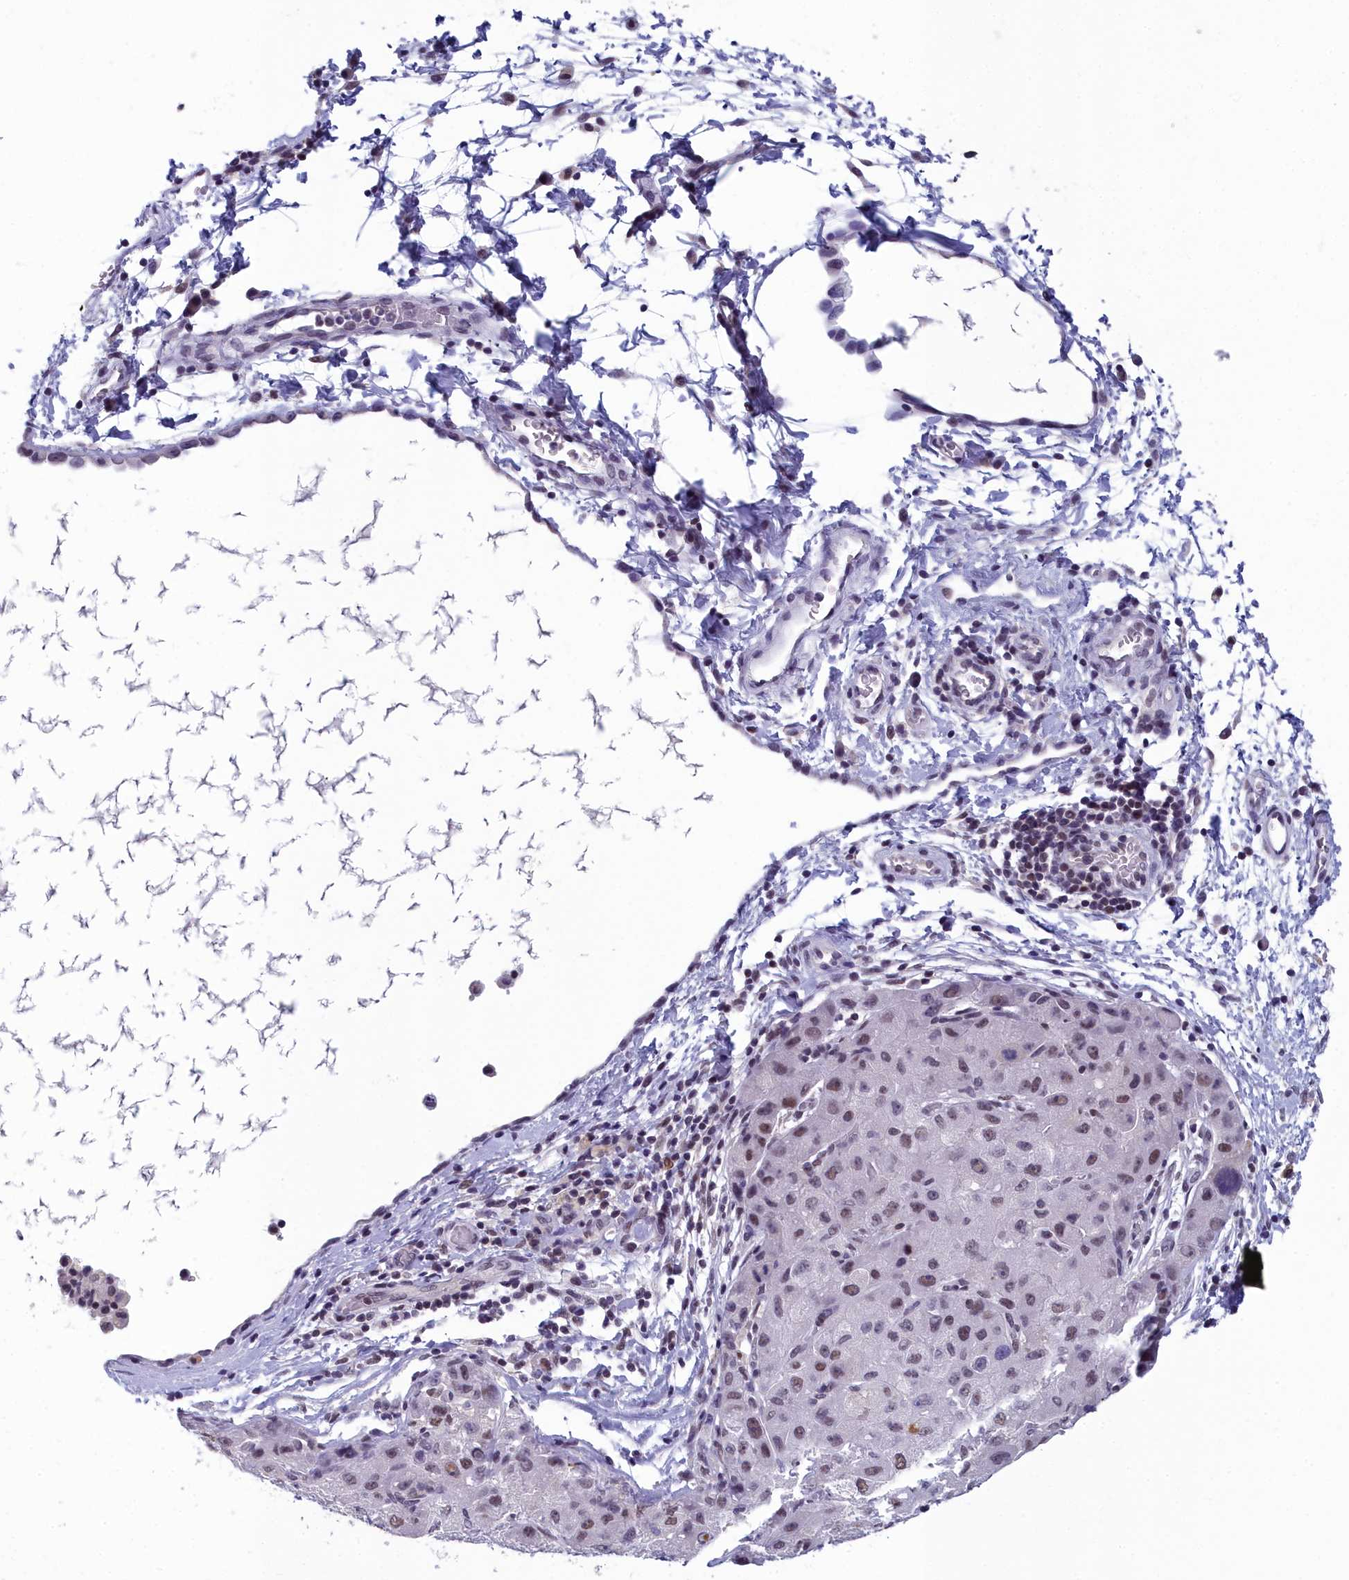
{"staining": {"intensity": "moderate", "quantity": "25%-75%", "location": "nuclear"}, "tissue": "liver cancer", "cell_type": "Tumor cells", "image_type": "cancer", "snomed": [{"axis": "morphology", "description": "Carcinoma, Hepatocellular, NOS"}, {"axis": "topography", "description": "Liver"}], "caption": "Tumor cells reveal medium levels of moderate nuclear staining in about 25%-75% of cells in hepatocellular carcinoma (liver).", "gene": "CCDC97", "patient": {"sex": "male", "age": 80}}